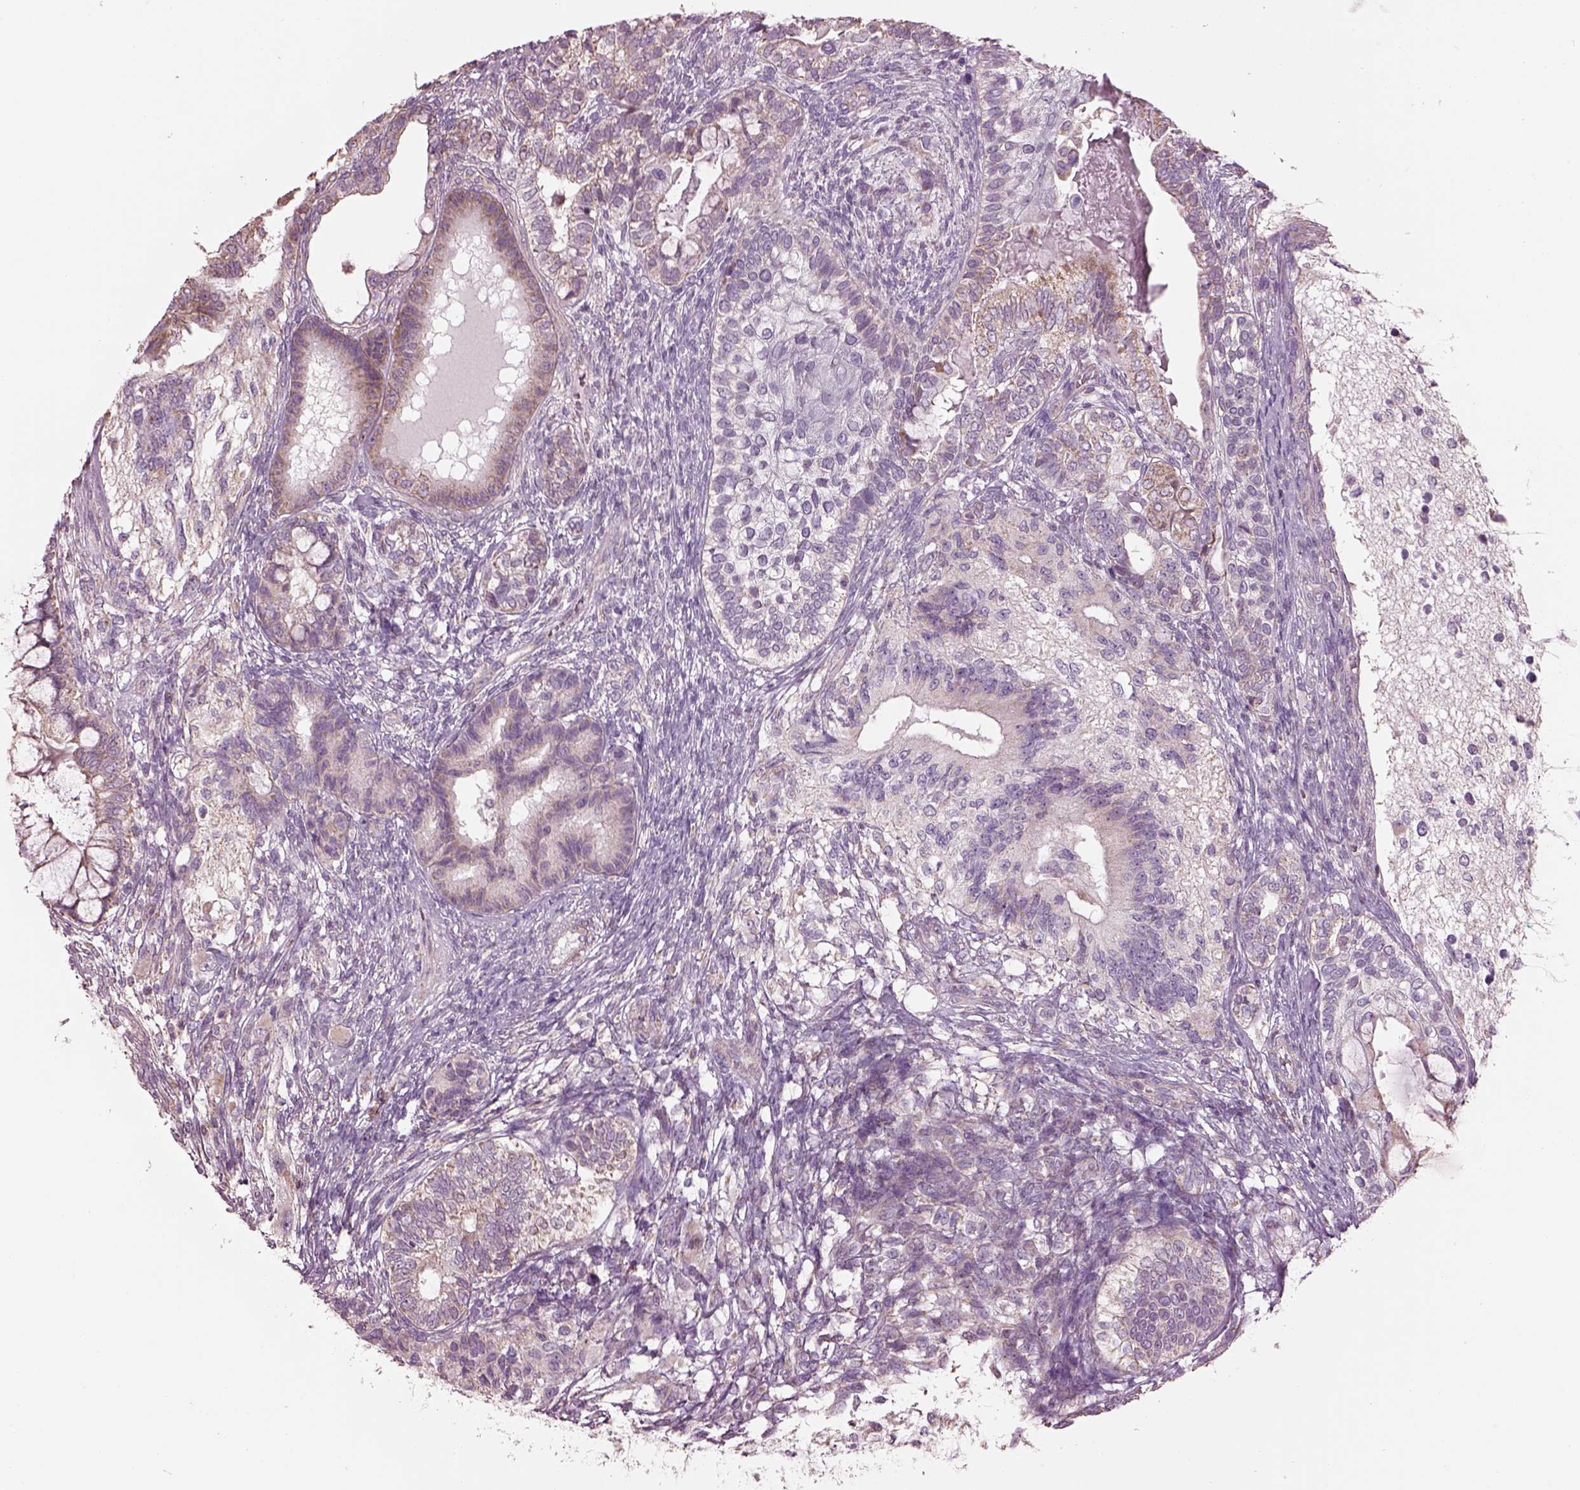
{"staining": {"intensity": "weak", "quantity": "25%-75%", "location": "cytoplasmic/membranous"}, "tissue": "testis cancer", "cell_type": "Tumor cells", "image_type": "cancer", "snomed": [{"axis": "morphology", "description": "Seminoma, NOS"}, {"axis": "morphology", "description": "Carcinoma, Embryonal, NOS"}, {"axis": "topography", "description": "Testis"}], "caption": "Protein expression by immunohistochemistry demonstrates weak cytoplasmic/membranous staining in about 25%-75% of tumor cells in testis cancer.", "gene": "SPATA7", "patient": {"sex": "male", "age": 41}}